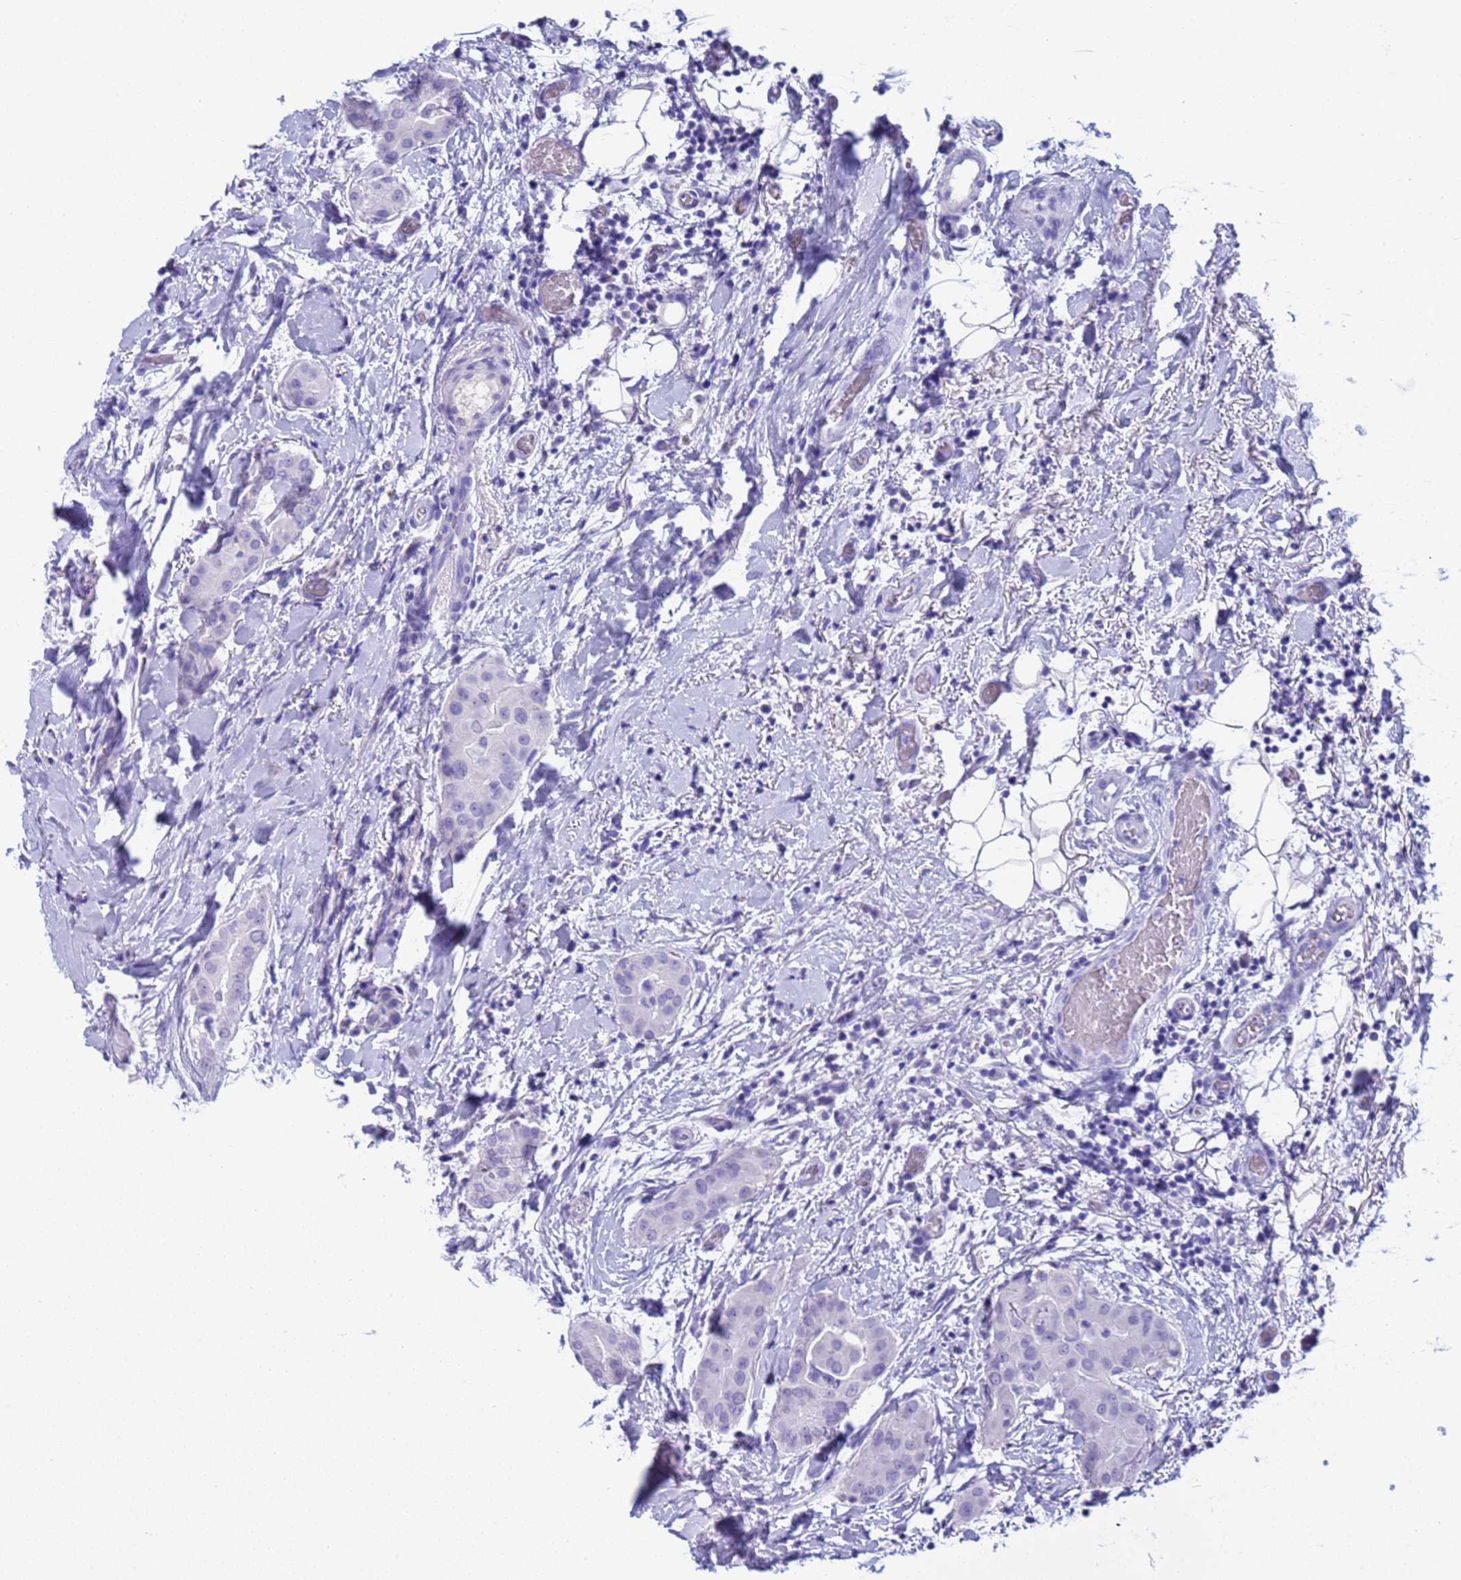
{"staining": {"intensity": "negative", "quantity": "none", "location": "none"}, "tissue": "thyroid cancer", "cell_type": "Tumor cells", "image_type": "cancer", "snomed": [{"axis": "morphology", "description": "Papillary adenocarcinoma, NOS"}, {"axis": "topography", "description": "Thyroid gland"}], "caption": "The histopathology image displays no significant positivity in tumor cells of thyroid cancer.", "gene": "CKM", "patient": {"sex": "male", "age": 33}}